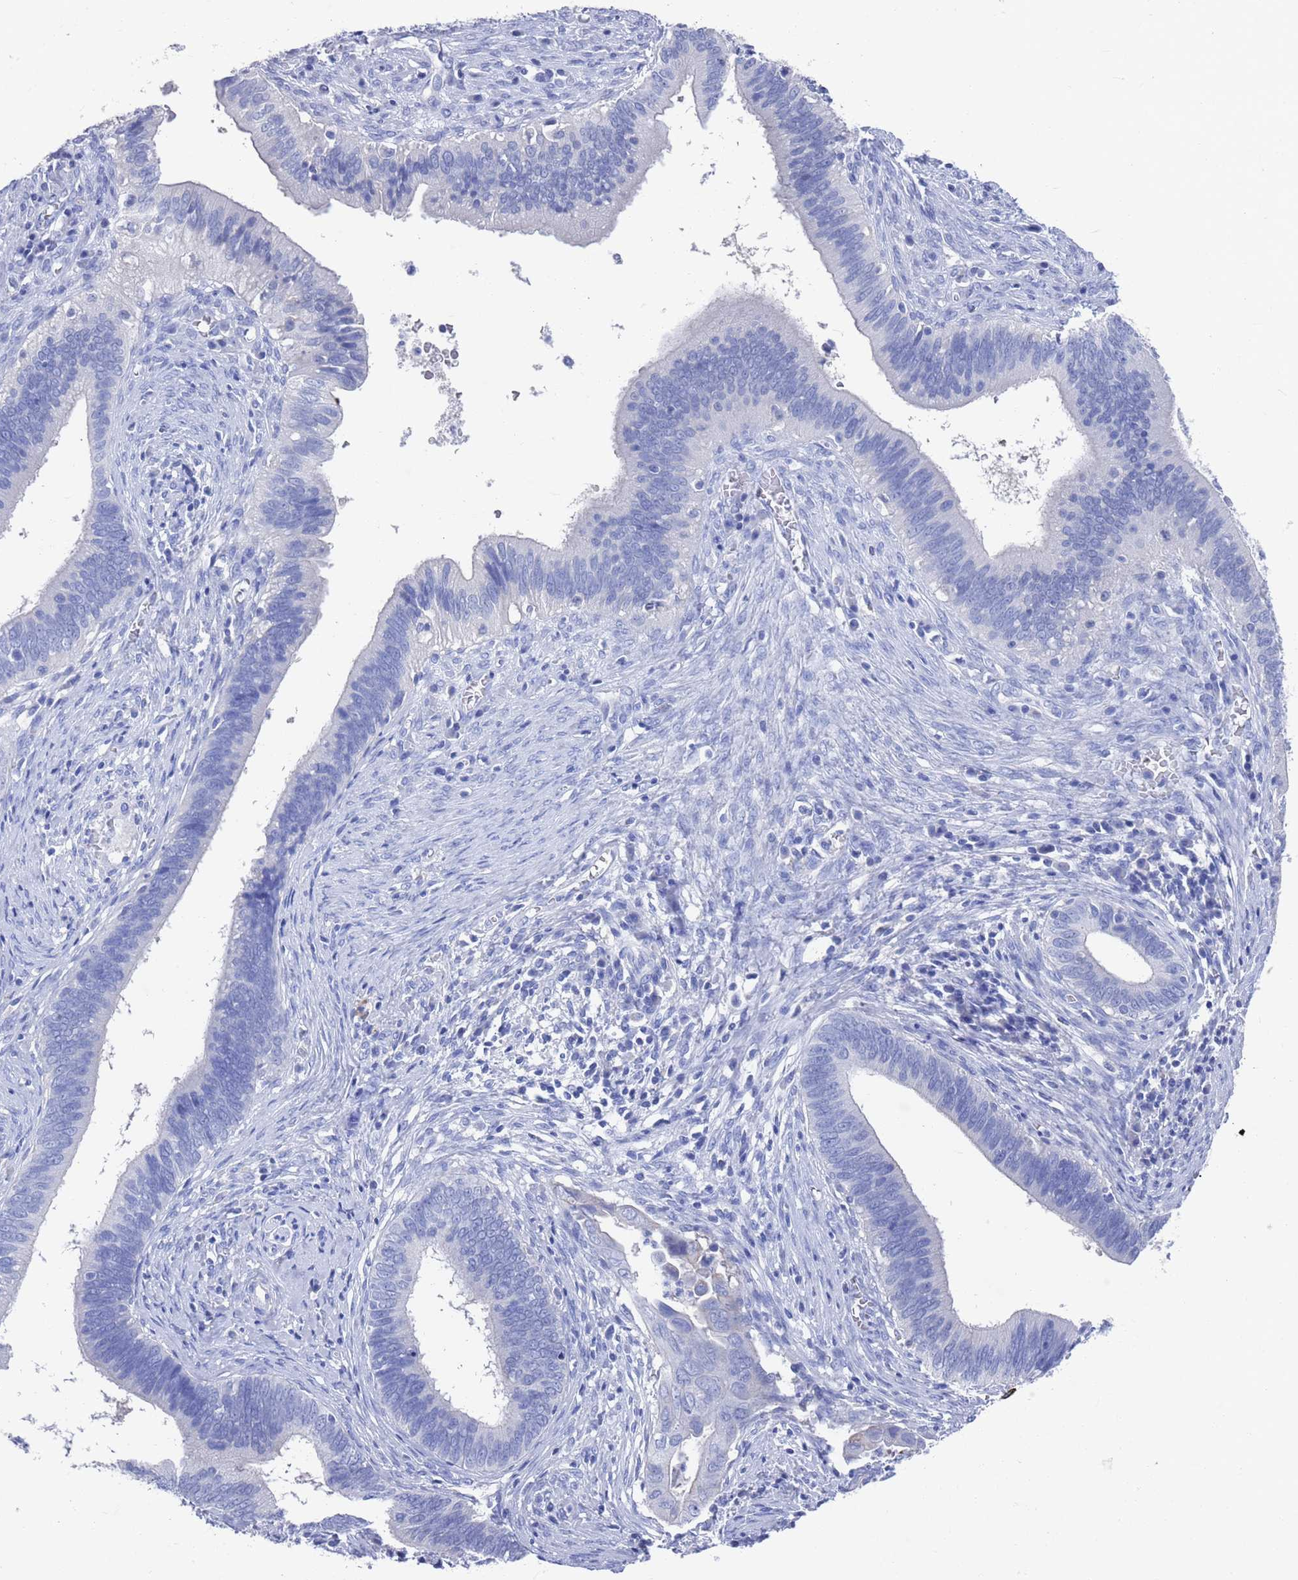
{"staining": {"intensity": "negative", "quantity": "none", "location": "none"}, "tissue": "cervical cancer", "cell_type": "Tumor cells", "image_type": "cancer", "snomed": [{"axis": "morphology", "description": "Adenocarcinoma, NOS"}, {"axis": "topography", "description": "Cervix"}], "caption": "The image shows no staining of tumor cells in cervical adenocarcinoma.", "gene": "MTMR2", "patient": {"sex": "female", "age": 42}}